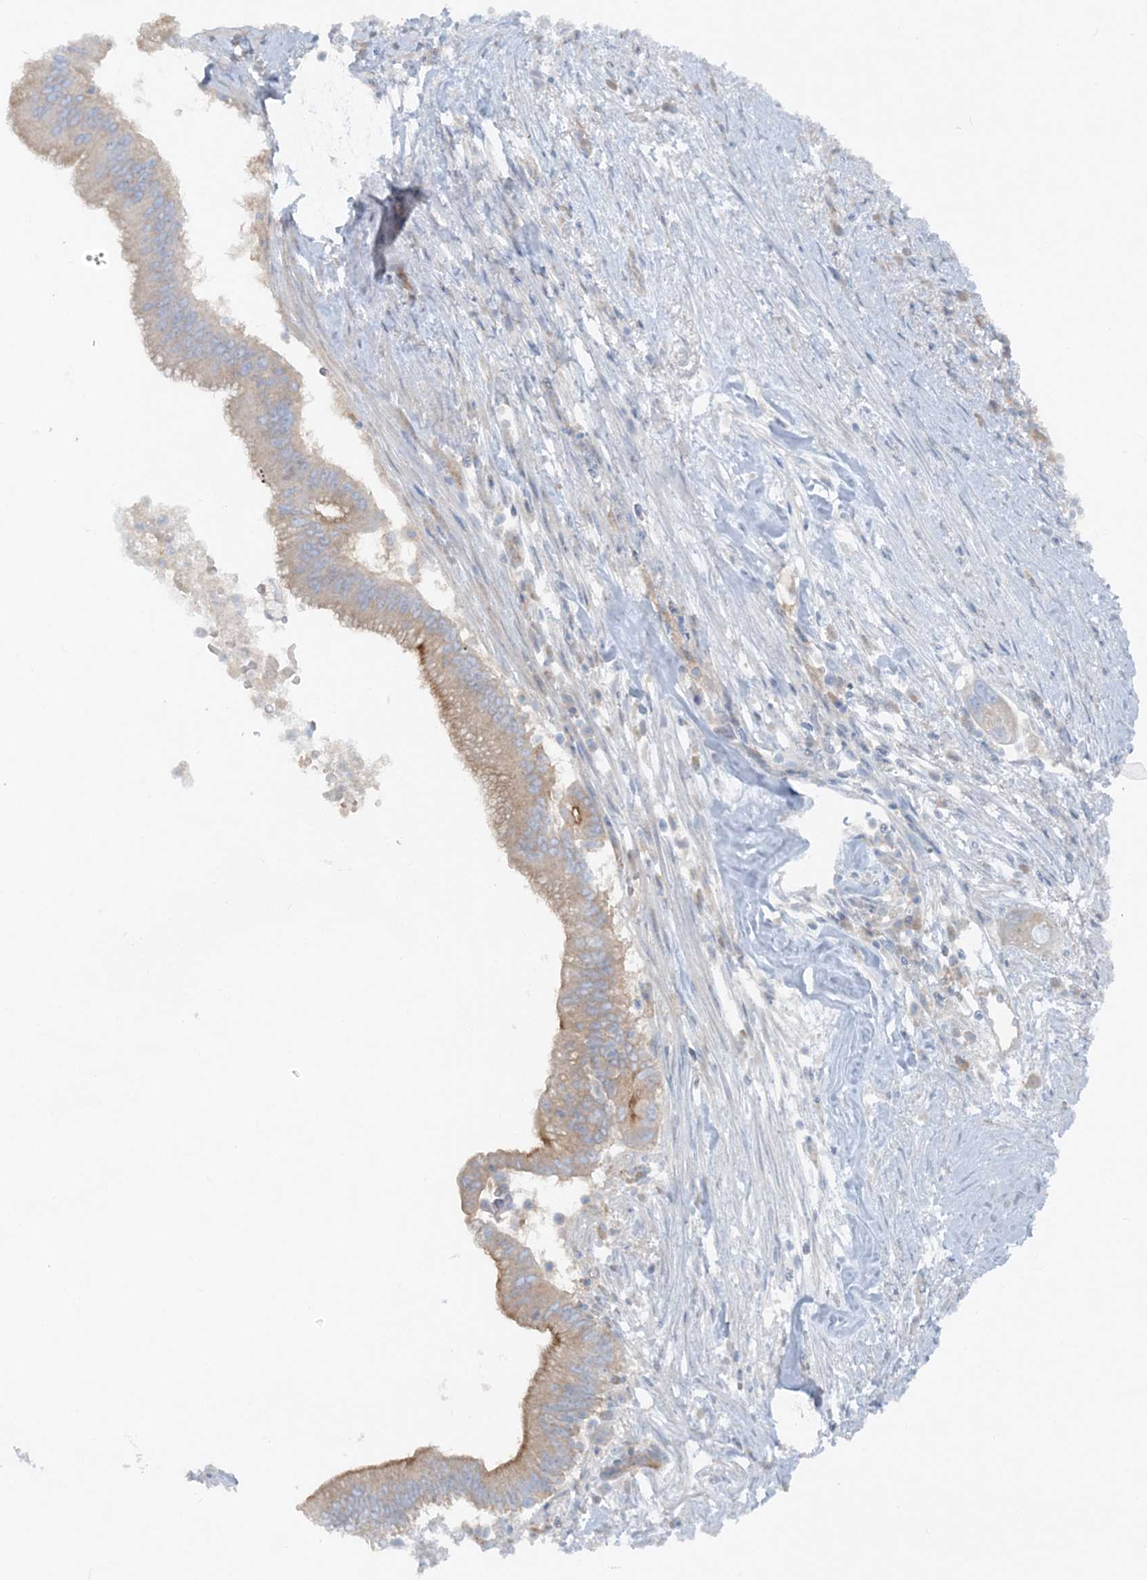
{"staining": {"intensity": "moderate", "quantity": "<25%", "location": "cytoplasmic/membranous"}, "tissue": "pancreatic cancer", "cell_type": "Tumor cells", "image_type": "cancer", "snomed": [{"axis": "morphology", "description": "Adenocarcinoma, NOS"}, {"axis": "topography", "description": "Pancreas"}], "caption": "The immunohistochemical stain highlights moderate cytoplasmic/membranous positivity in tumor cells of adenocarcinoma (pancreatic) tissue. The protein is stained brown, and the nuclei are stained in blue (DAB (3,3'-diaminobenzidine) IHC with brightfield microscopy, high magnification).", "gene": "ATP11A", "patient": {"sex": "male", "age": 68}}